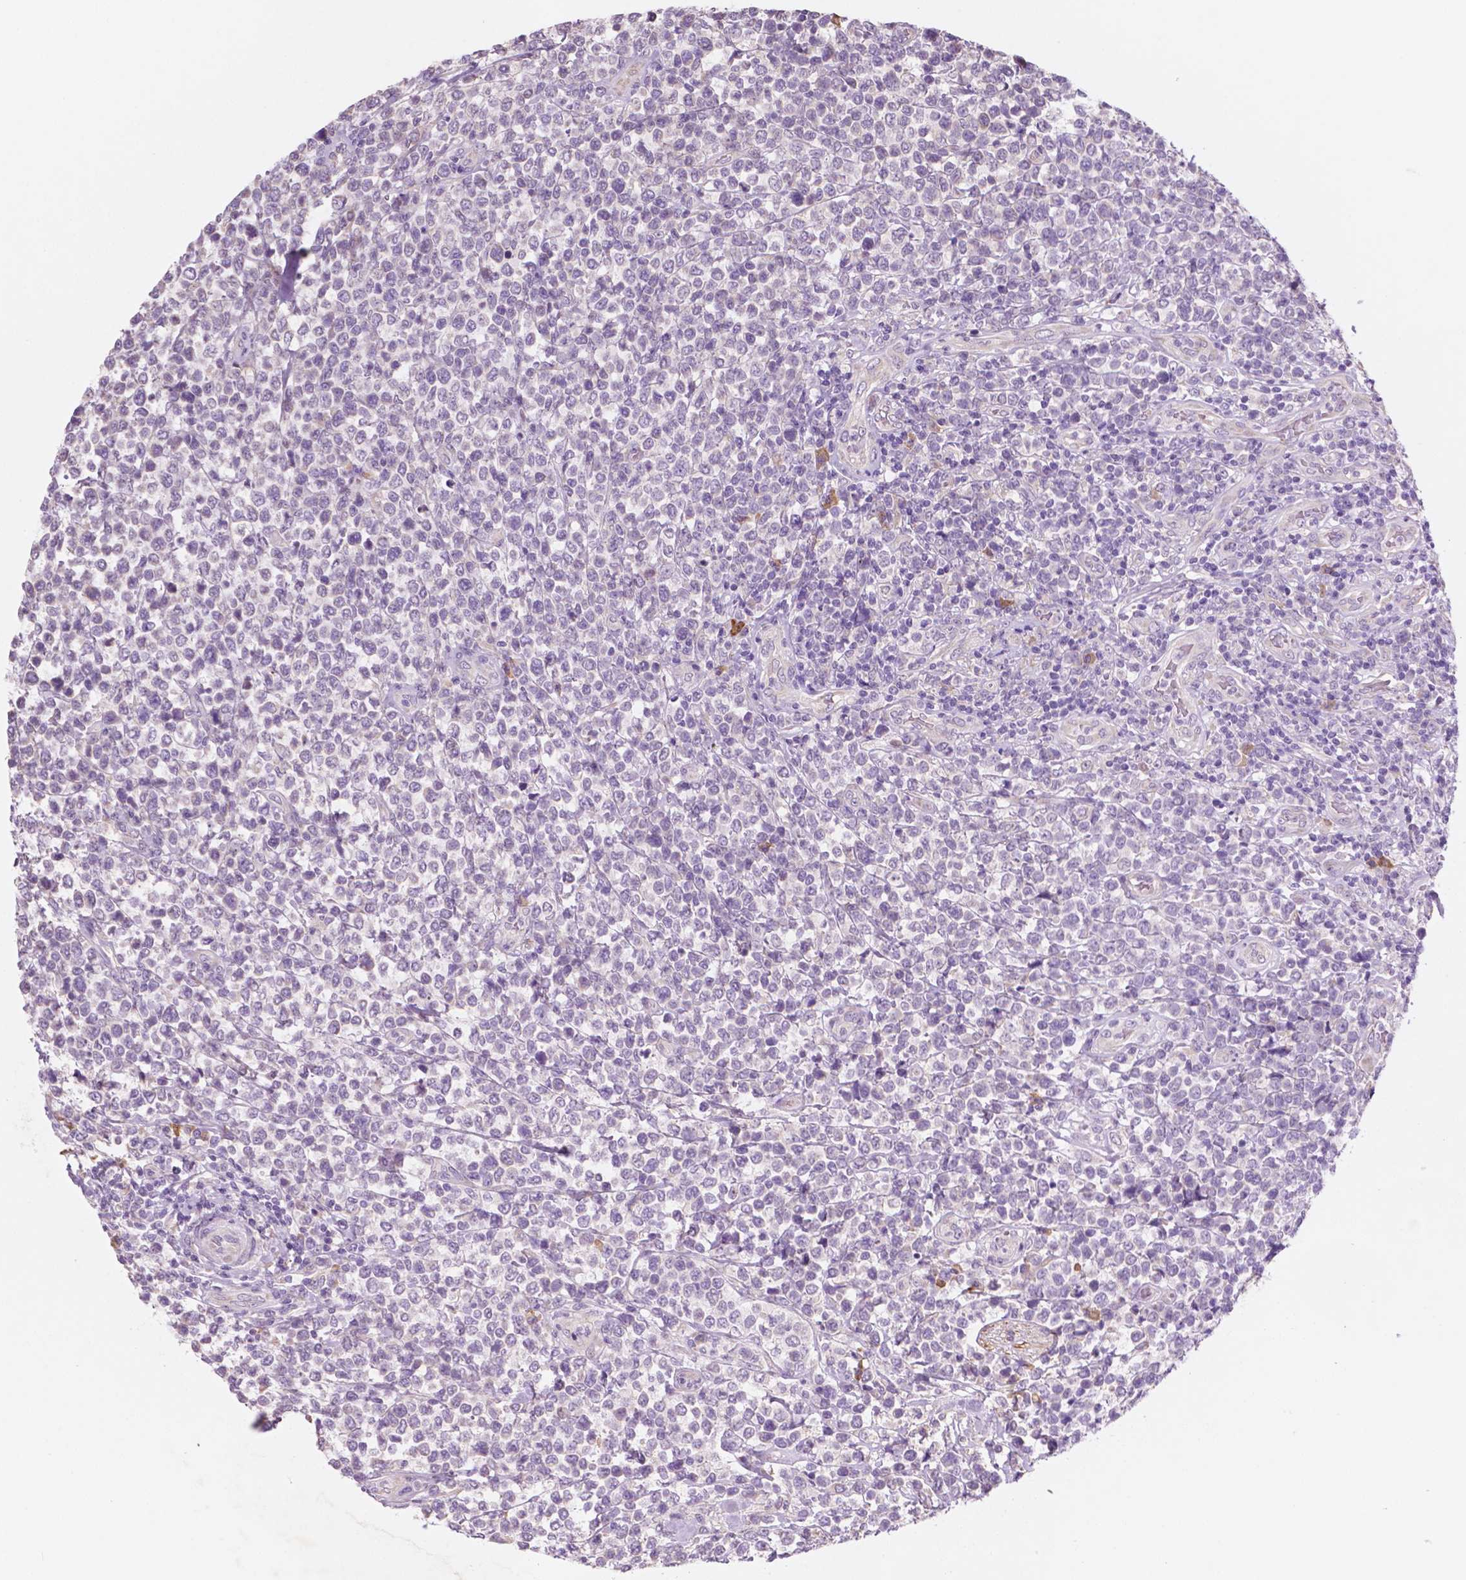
{"staining": {"intensity": "negative", "quantity": "none", "location": "none"}, "tissue": "lymphoma", "cell_type": "Tumor cells", "image_type": "cancer", "snomed": [{"axis": "morphology", "description": "Malignant lymphoma, non-Hodgkin's type, High grade"}, {"axis": "topography", "description": "Soft tissue"}], "caption": "A histopathology image of human malignant lymphoma, non-Hodgkin's type (high-grade) is negative for staining in tumor cells.", "gene": "LRP1B", "patient": {"sex": "female", "age": 56}}